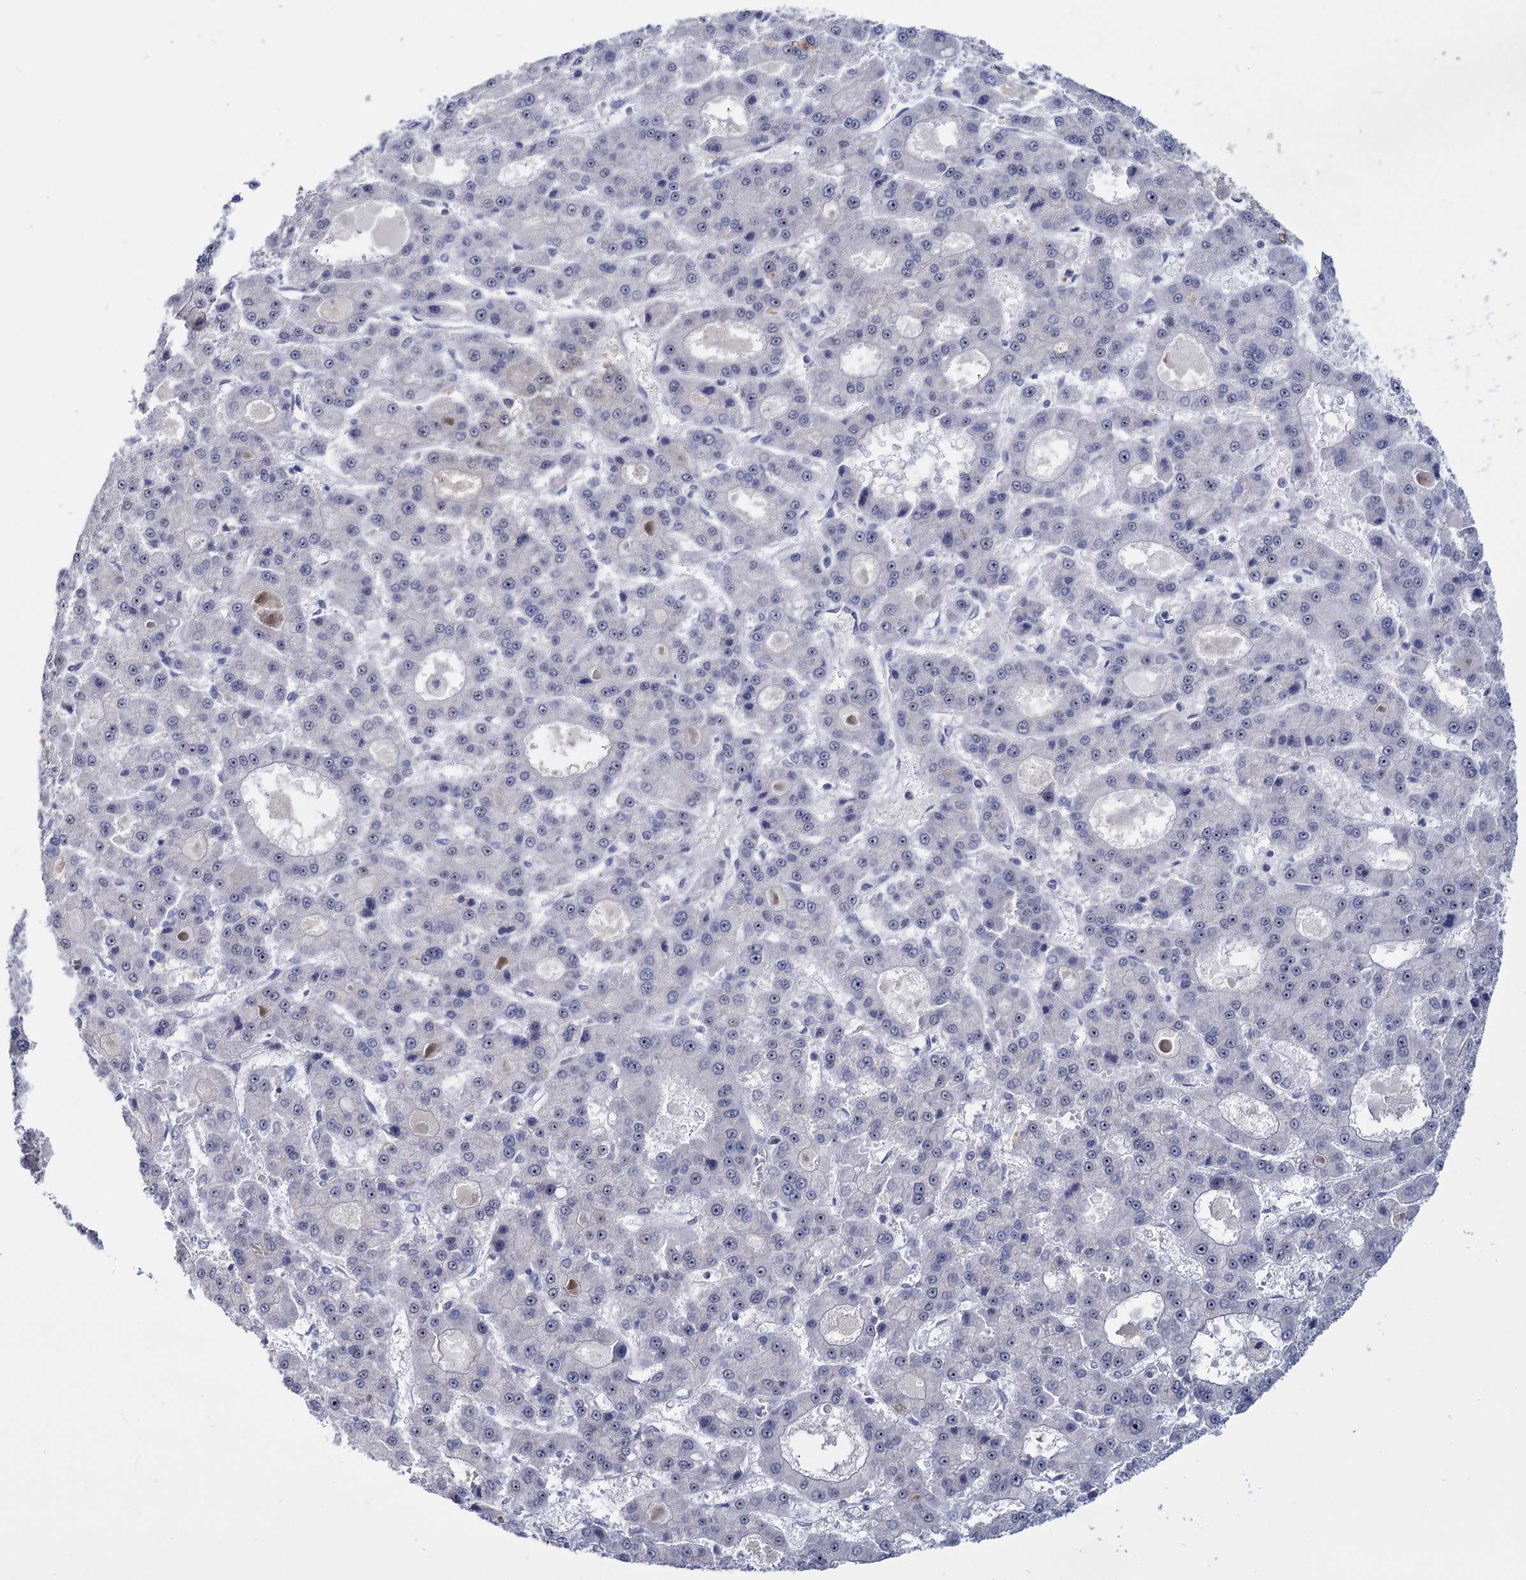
{"staining": {"intensity": "negative", "quantity": "none", "location": "none"}, "tissue": "liver cancer", "cell_type": "Tumor cells", "image_type": "cancer", "snomed": [{"axis": "morphology", "description": "Carcinoma, Hepatocellular, NOS"}, {"axis": "topography", "description": "Liver"}], "caption": "A high-resolution histopathology image shows immunohistochemistry staining of liver cancer, which reveals no significant expression in tumor cells.", "gene": "SFN", "patient": {"sex": "male", "age": 70}}